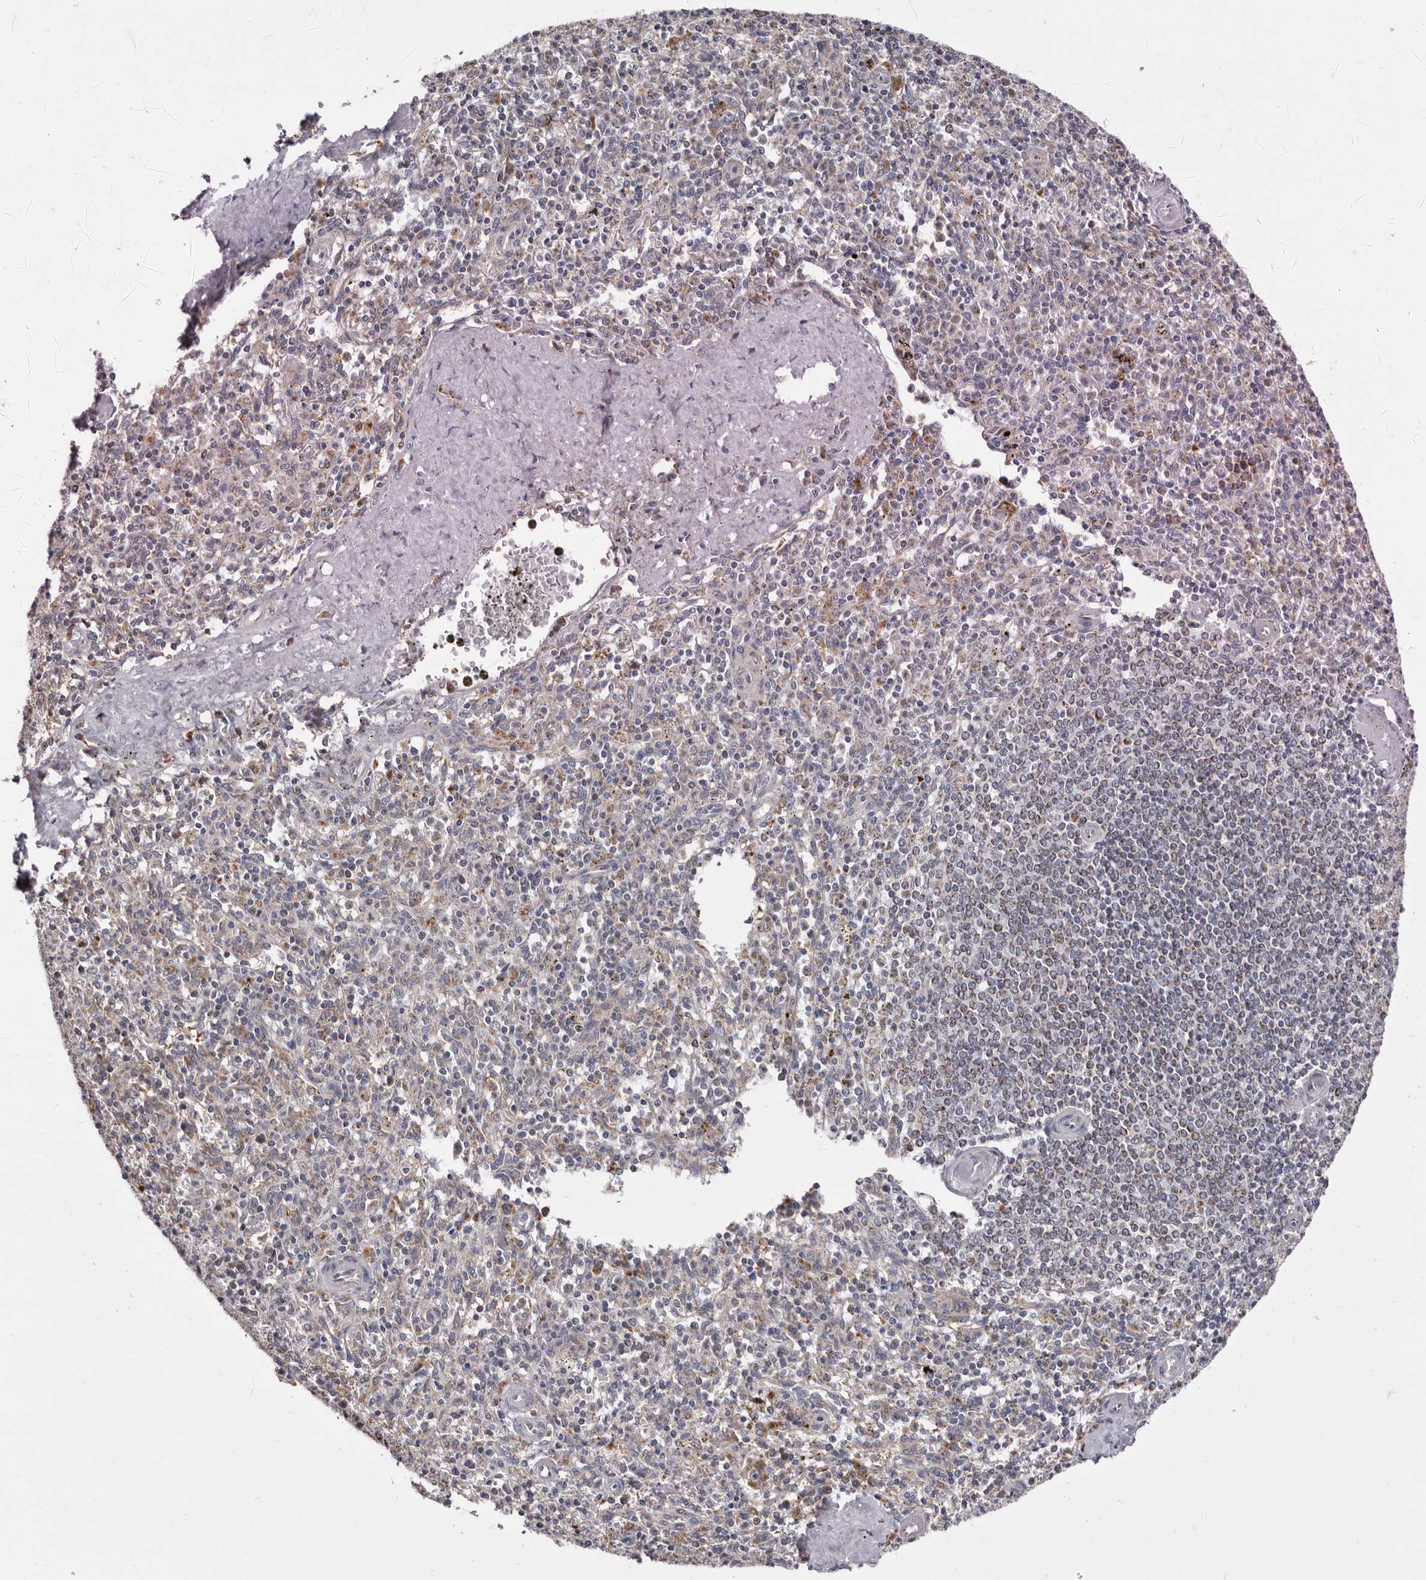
{"staining": {"intensity": "negative", "quantity": "none", "location": "none"}, "tissue": "spleen", "cell_type": "Cells in red pulp", "image_type": "normal", "snomed": [{"axis": "morphology", "description": "Normal tissue, NOS"}, {"axis": "topography", "description": "Spleen"}], "caption": "IHC of unremarkable human spleen displays no positivity in cells in red pulp. Nuclei are stained in blue.", "gene": "MRPL18", "patient": {"sex": "male", "age": 72}}